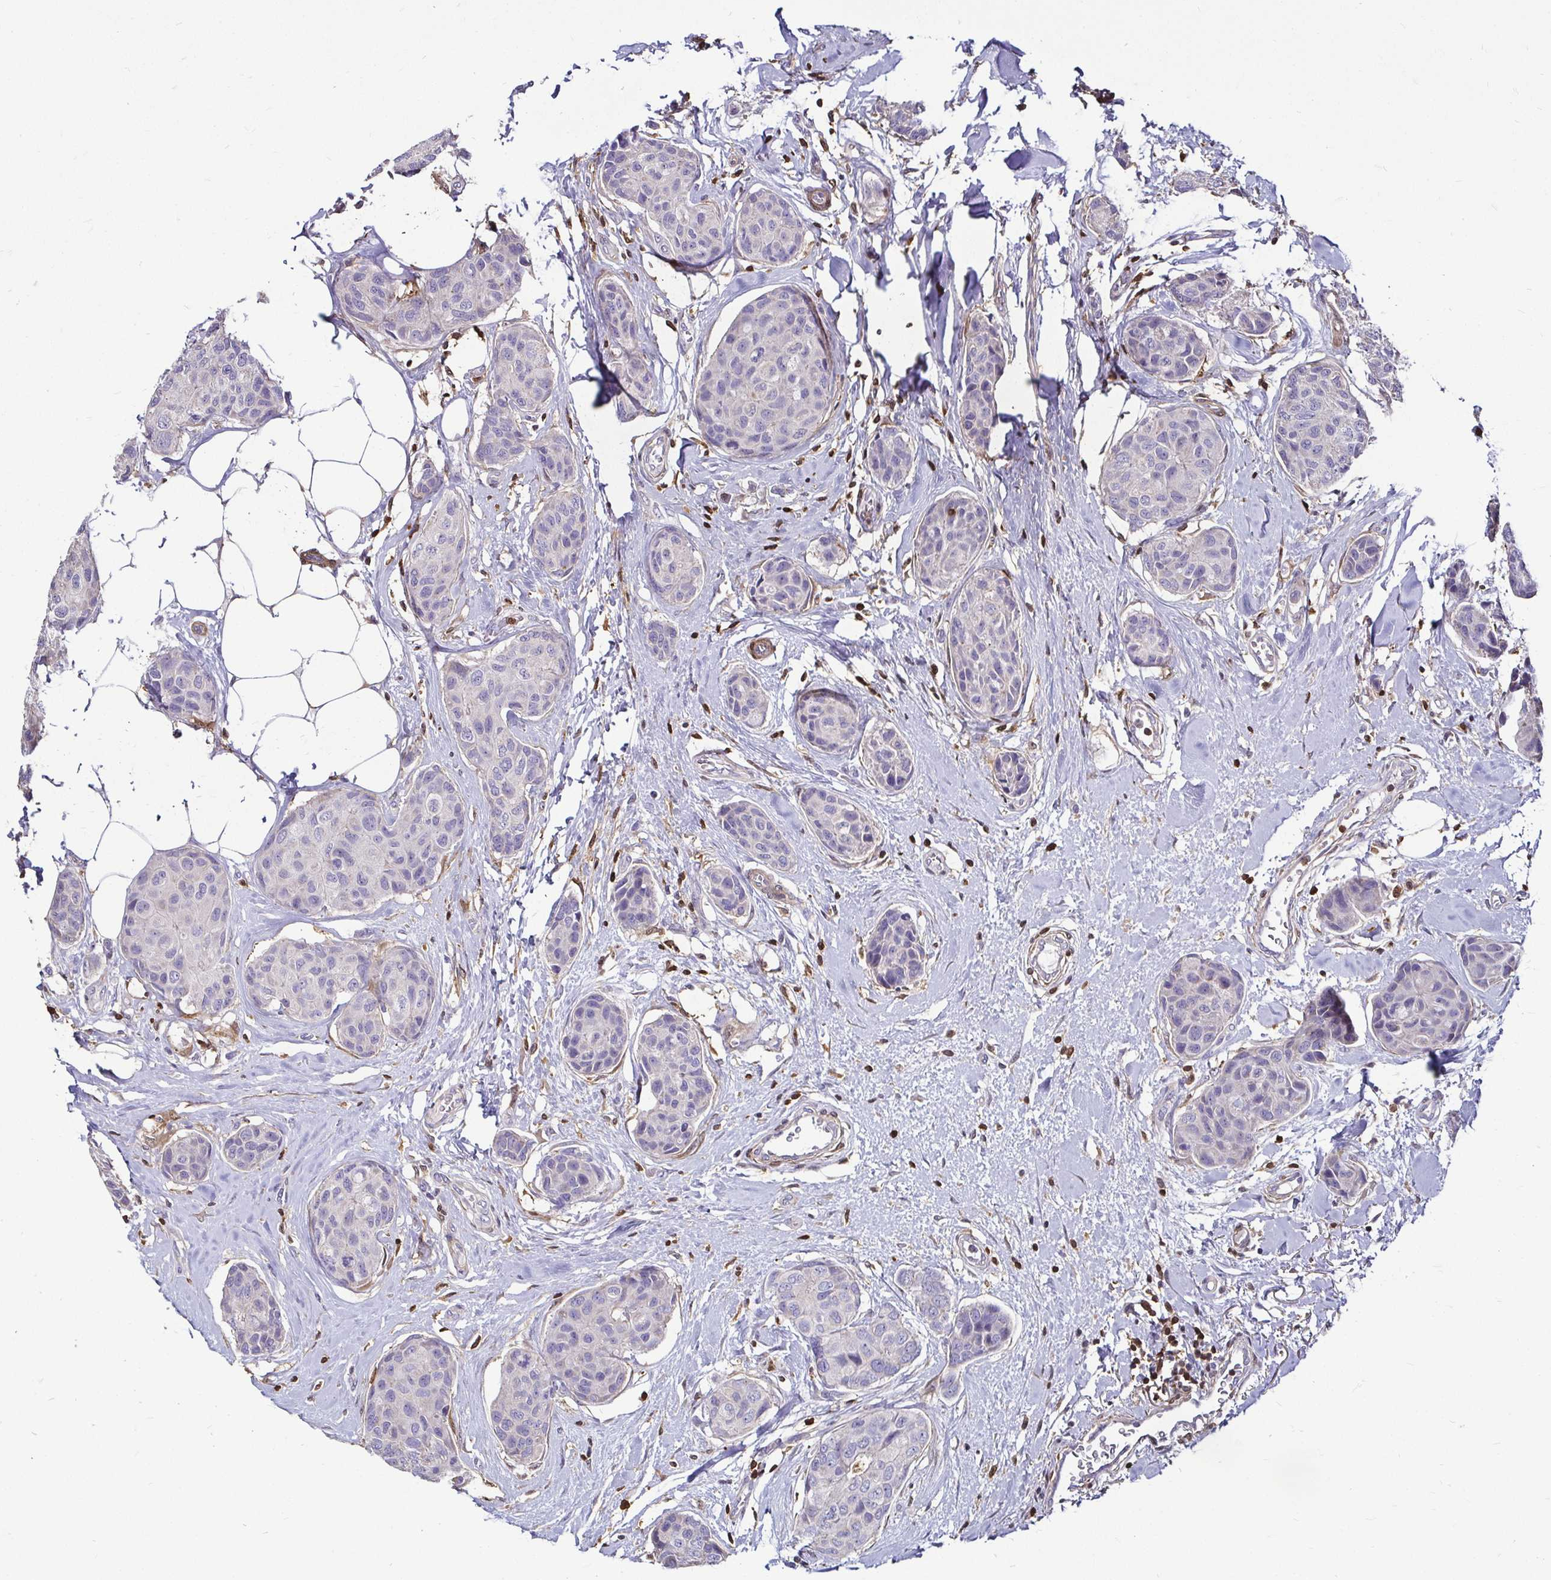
{"staining": {"intensity": "negative", "quantity": "none", "location": "none"}, "tissue": "breast cancer", "cell_type": "Tumor cells", "image_type": "cancer", "snomed": [{"axis": "morphology", "description": "Duct carcinoma"}, {"axis": "topography", "description": "Breast"}], "caption": "The immunohistochemistry micrograph has no significant expression in tumor cells of breast intraductal carcinoma tissue.", "gene": "ZFP1", "patient": {"sex": "female", "age": 80}}